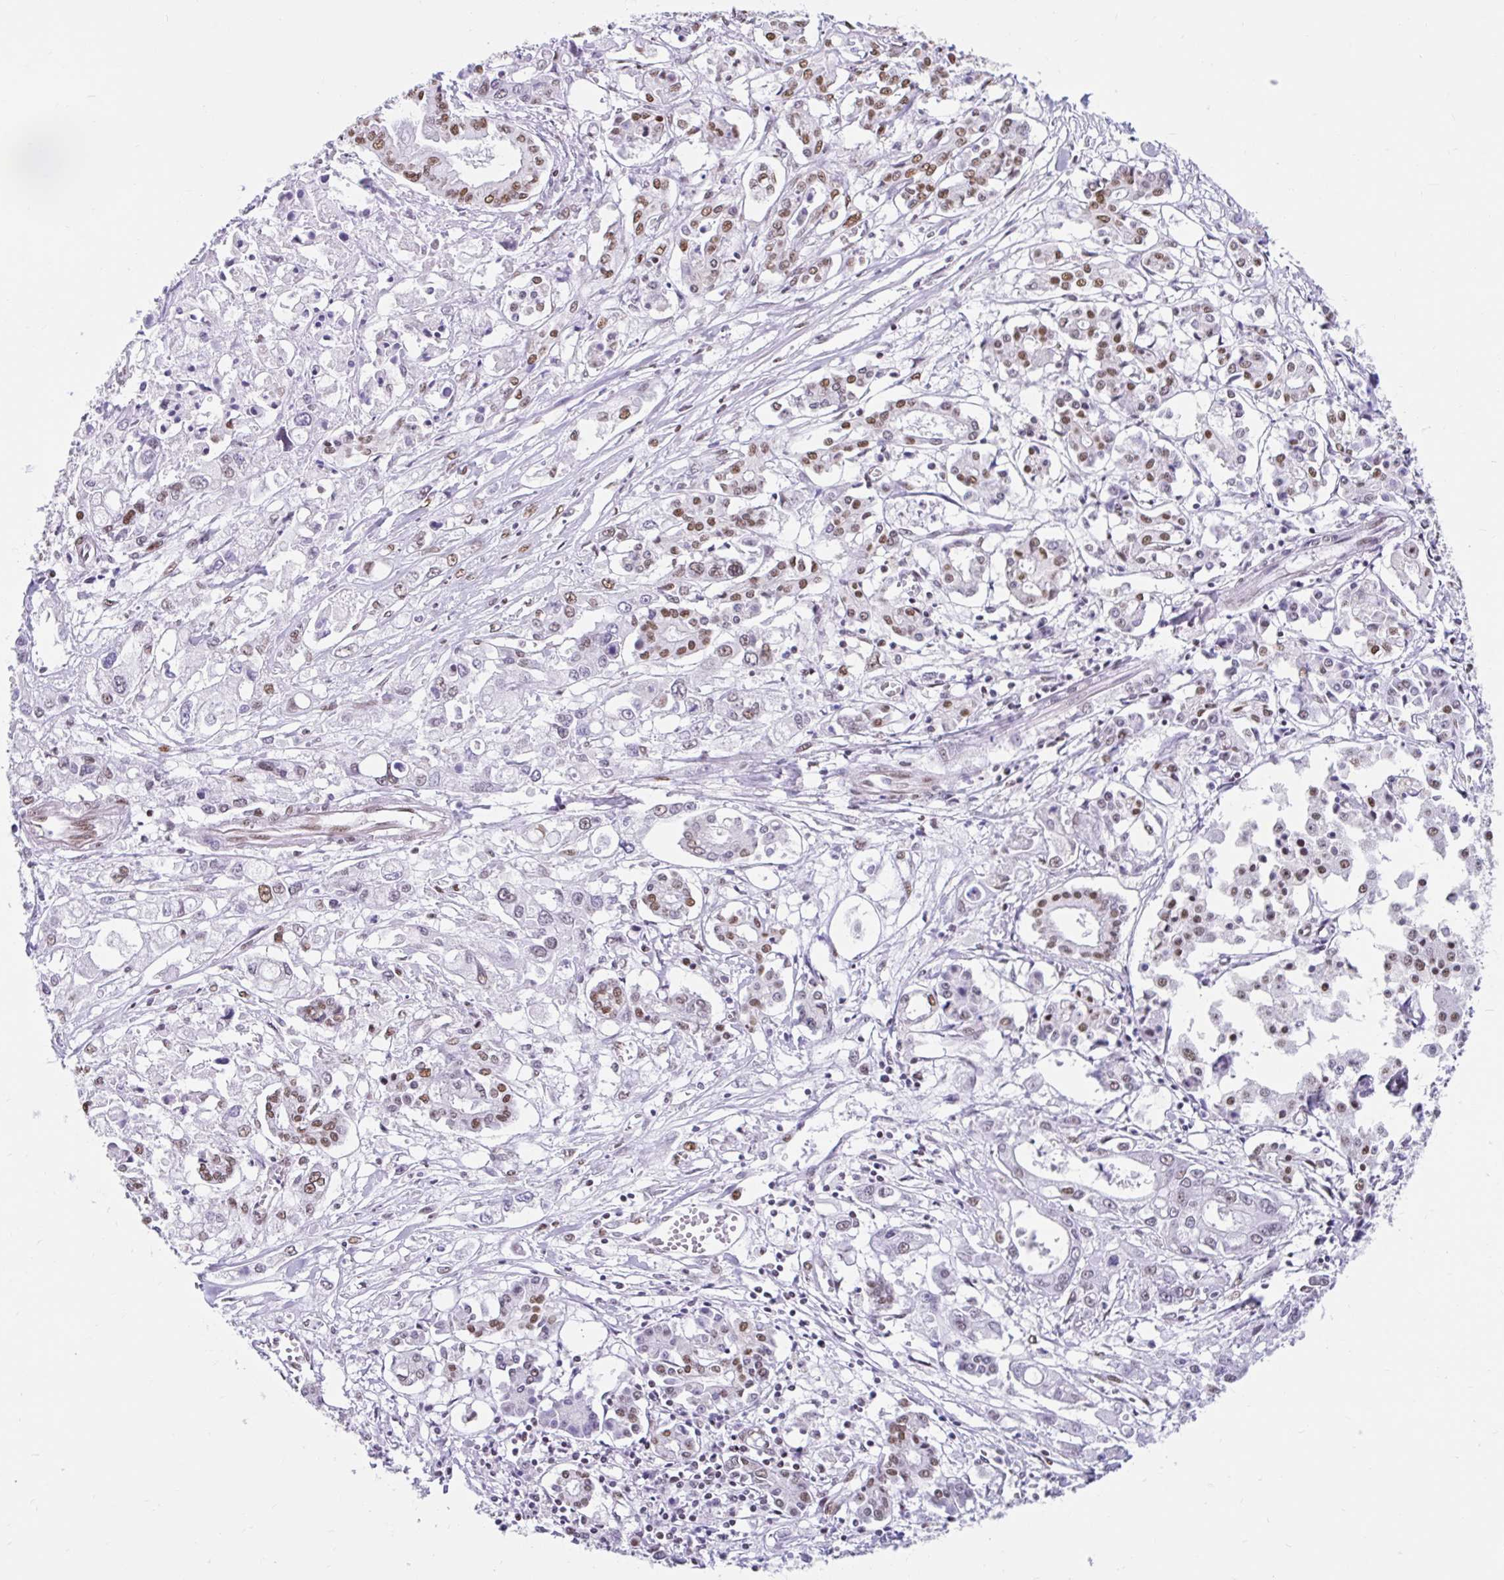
{"staining": {"intensity": "moderate", "quantity": "25%-75%", "location": "nuclear"}, "tissue": "pancreatic cancer", "cell_type": "Tumor cells", "image_type": "cancer", "snomed": [{"axis": "morphology", "description": "Adenocarcinoma, NOS"}, {"axis": "topography", "description": "Pancreas"}], "caption": "Approximately 25%-75% of tumor cells in pancreatic cancer (adenocarcinoma) show moderate nuclear protein positivity as visualized by brown immunohistochemical staining.", "gene": "KHDRBS1", "patient": {"sex": "male", "age": 71}}